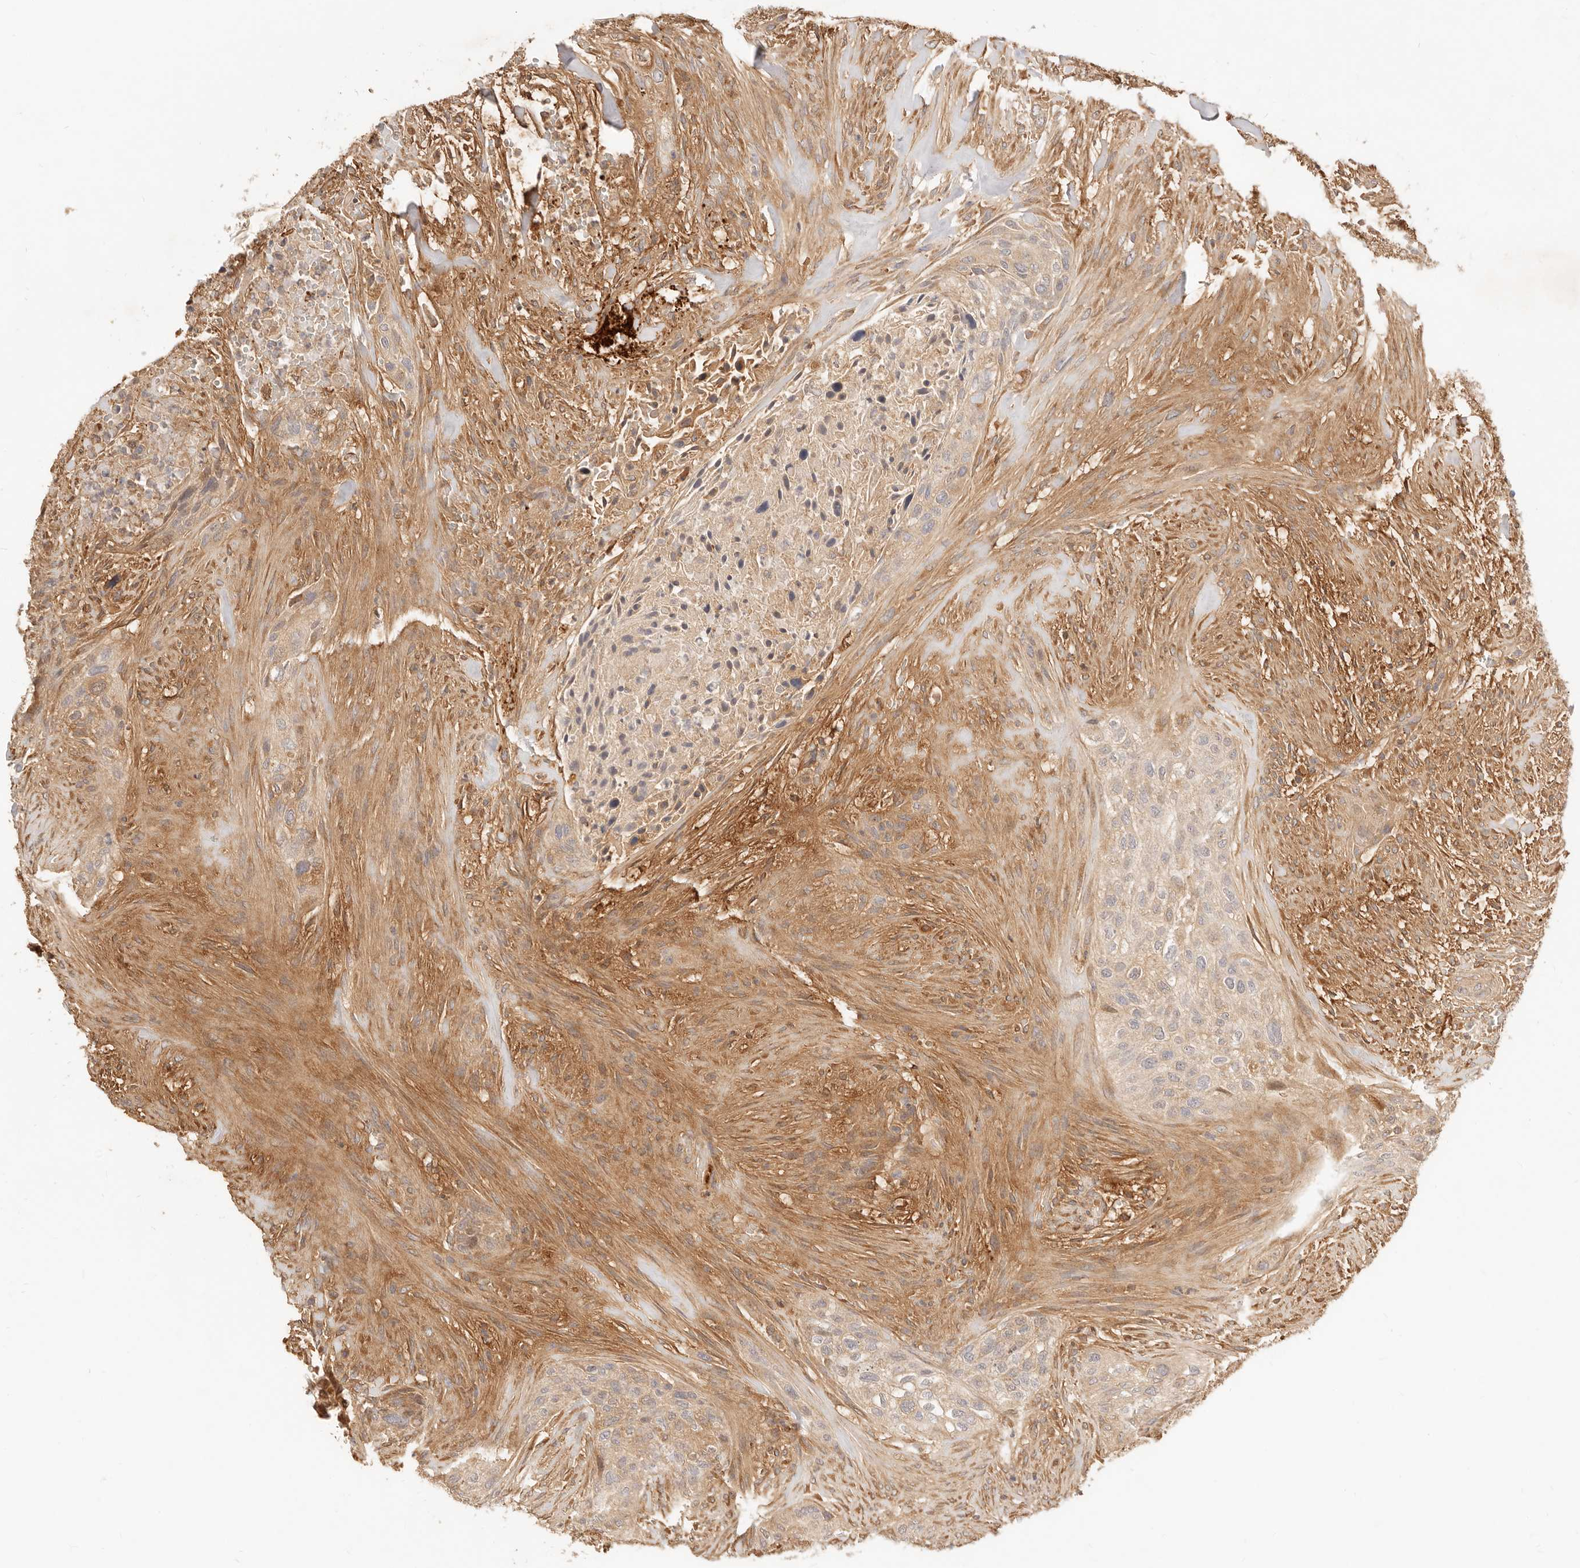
{"staining": {"intensity": "moderate", "quantity": ">75%", "location": "cytoplasmic/membranous"}, "tissue": "urothelial cancer", "cell_type": "Tumor cells", "image_type": "cancer", "snomed": [{"axis": "morphology", "description": "Urothelial carcinoma, High grade"}, {"axis": "topography", "description": "Urinary bladder"}], "caption": "High-grade urothelial carcinoma stained with immunohistochemistry (IHC) demonstrates moderate cytoplasmic/membranous positivity in approximately >75% of tumor cells.", "gene": "UBXN10", "patient": {"sex": "male", "age": 35}}